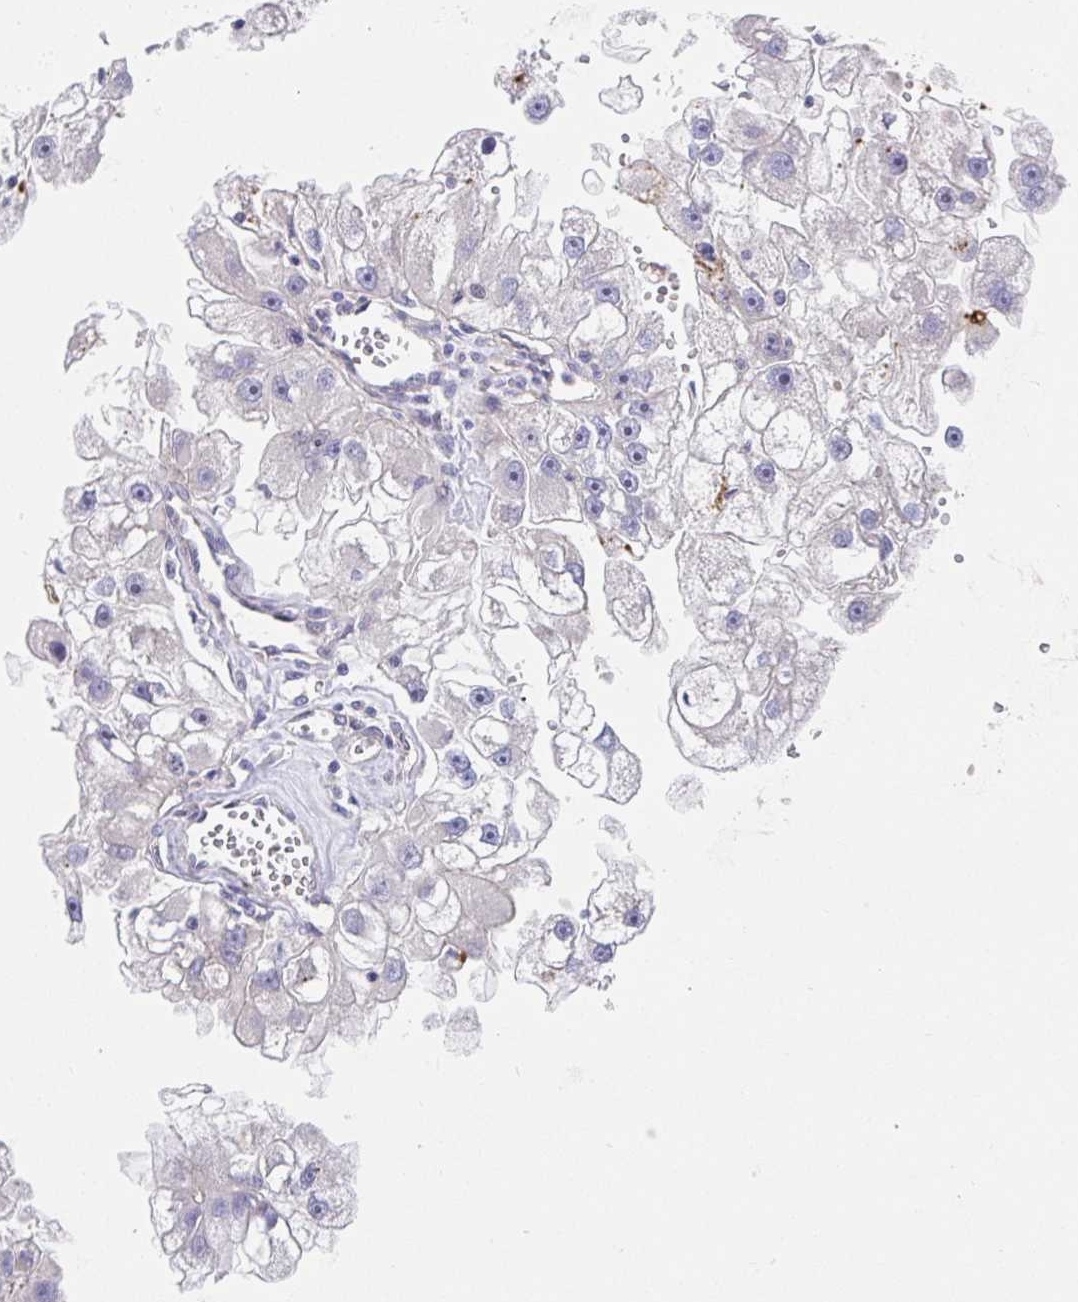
{"staining": {"intensity": "negative", "quantity": "none", "location": "none"}, "tissue": "renal cancer", "cell_type": "Tumor cells", "image_type": "cancer", "snomed": [{"axis": "morphology", "description": "Adenocarcinoma, NOS"}, {"axis": "topography", "description": "Kidney"}], "caption": "A photomicrograph of human renal cancer is negative for staining in tumor cells.", "gene": "TIMELESS", "patient": {"sex": "male", "age": 63}}